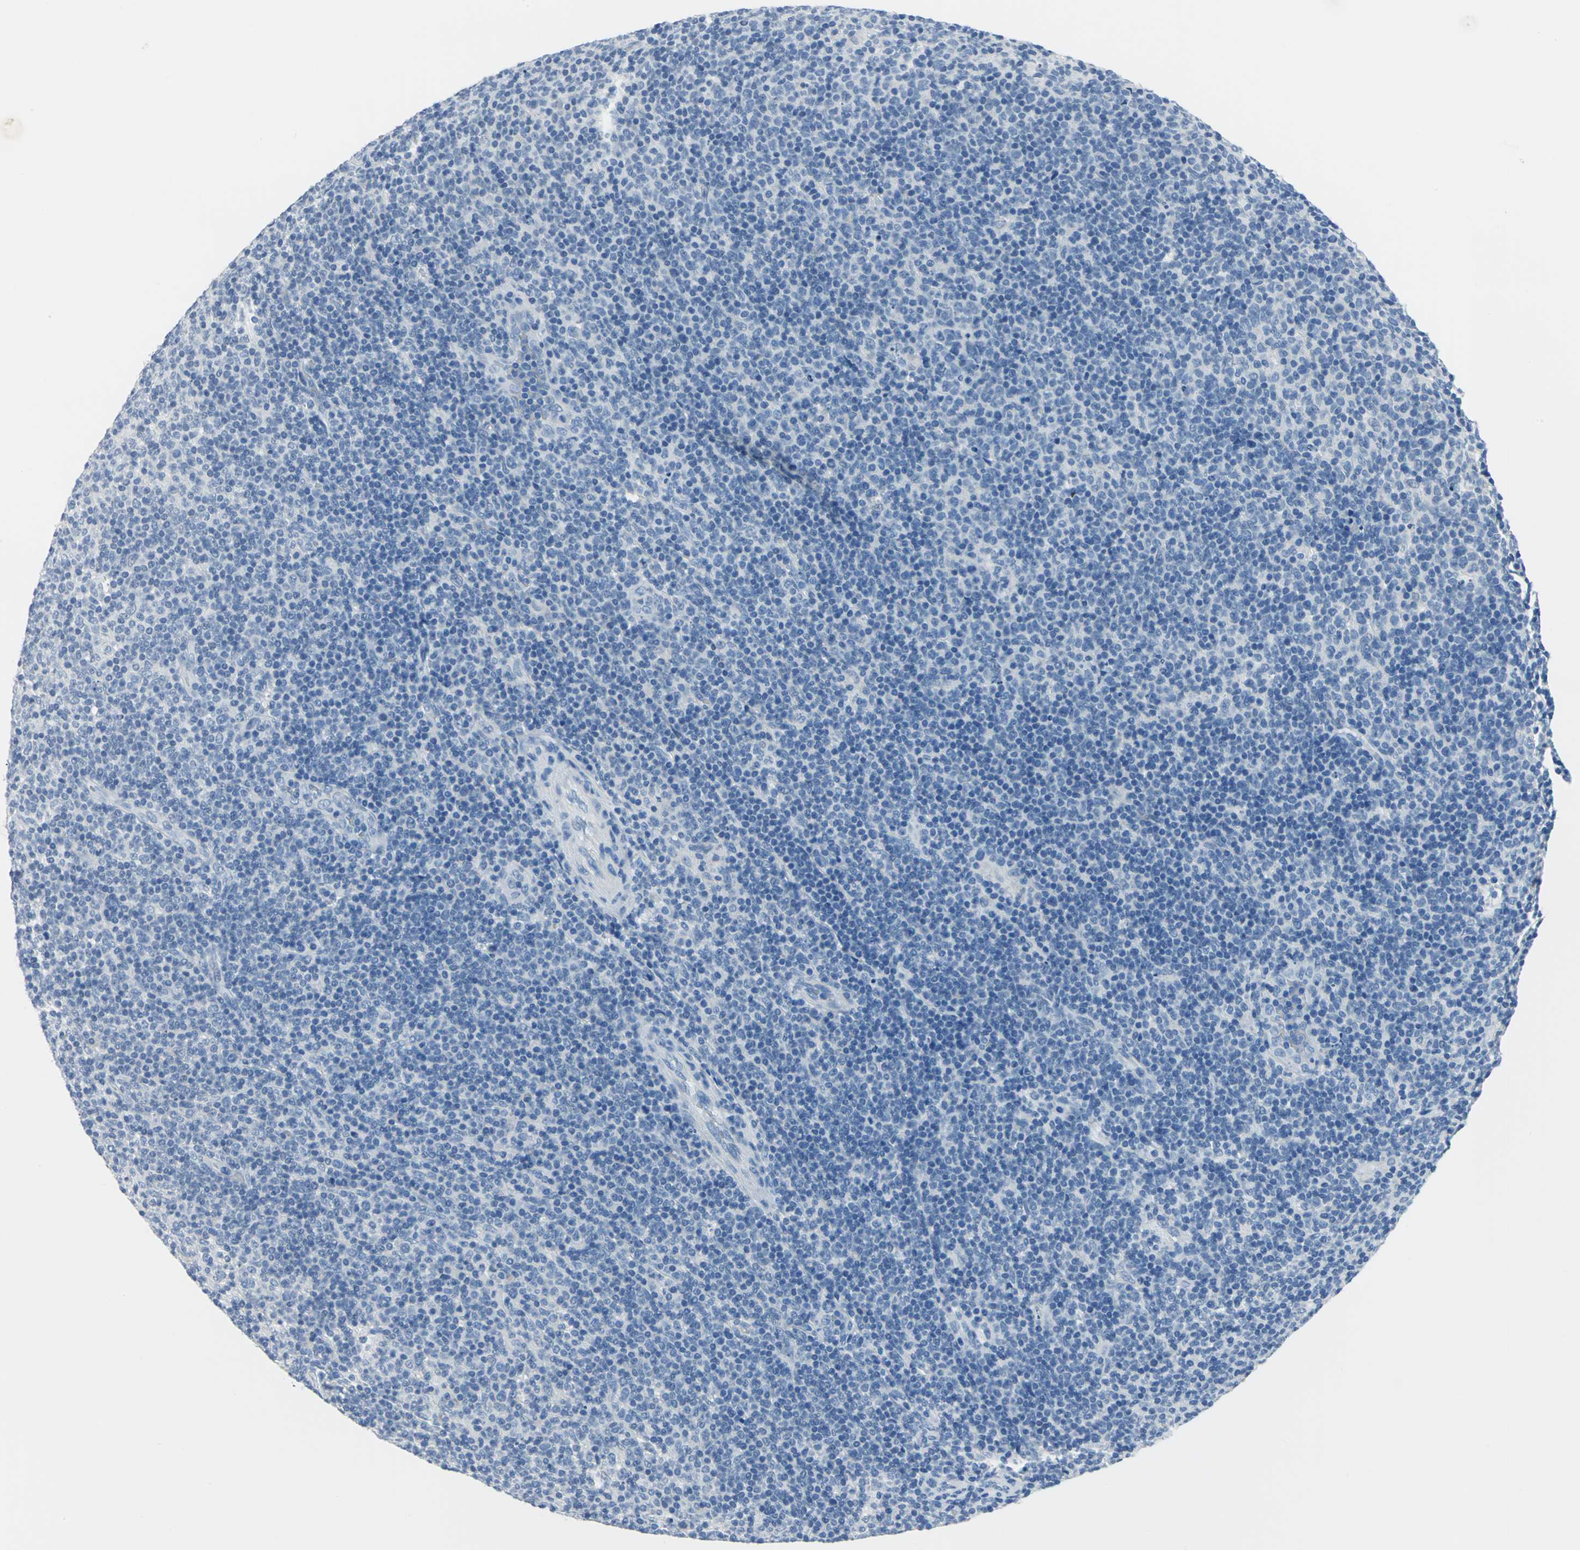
{"staining": {"intensity": "negative", "quantity": "none", "location": "none"}, "tissue": "lymphoma", "cell_type": "Tumor cells", "image_type": "cancer", "snomed": [{"axis": "morphology", "description": "Malignant lymphoma, non-Hodgkin's type, Low grade"}, {"axis": "topography", "description": "Lymph node"}], "caption": "Low-grade malignant lymphoma, non-Hodgkin's type was stained to show a protein in brown. There is no significant staining in tumor cells.", "gene": "PKLR", "patient": {"sex": "male", "age": 70}}